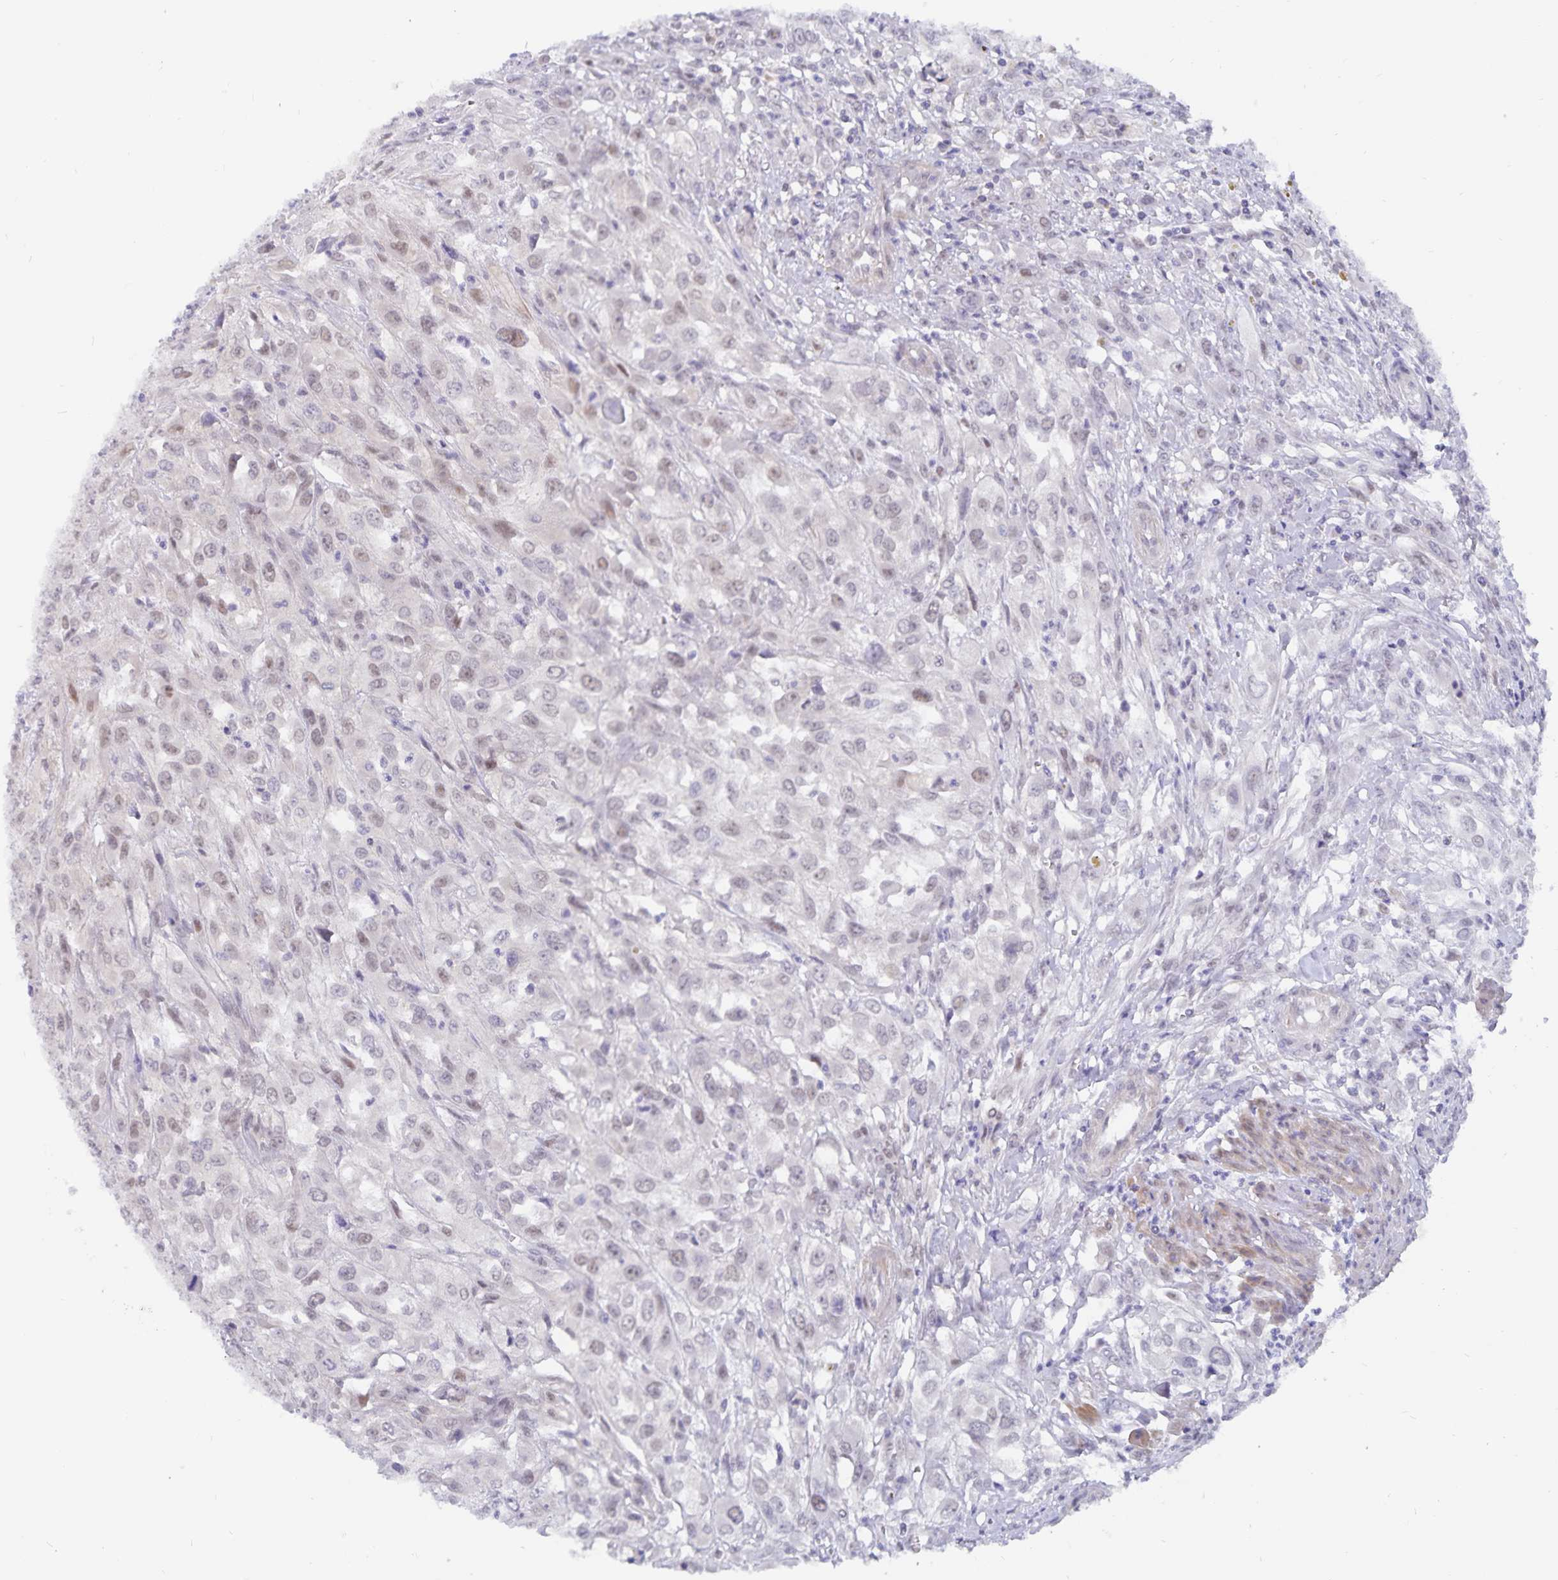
{"staining": {"intensity": "weak", "quantity": "25%-75%", "location": "nuclear"}, "tissue": "urothelial cancer", "cell_type": "Tumor cells", "image_type": "cancer", "snomed": [{"axis": "morphology", "description": "Urothelial carcinoma, High grade"}, {"axis": "topography", "description": "Urinary bladder"}], "caption": "High-magnification brightfield microscopy of high-grade urothelial carcinoma stained with DAB (brown) and counterstained with hematoxylin (blue). tumor cells exhibit weak nuclear positivity is appreciated in about25%-75% of cells.", "gene": "BAG6", "patient": {"sex": "male", "age": 67}}